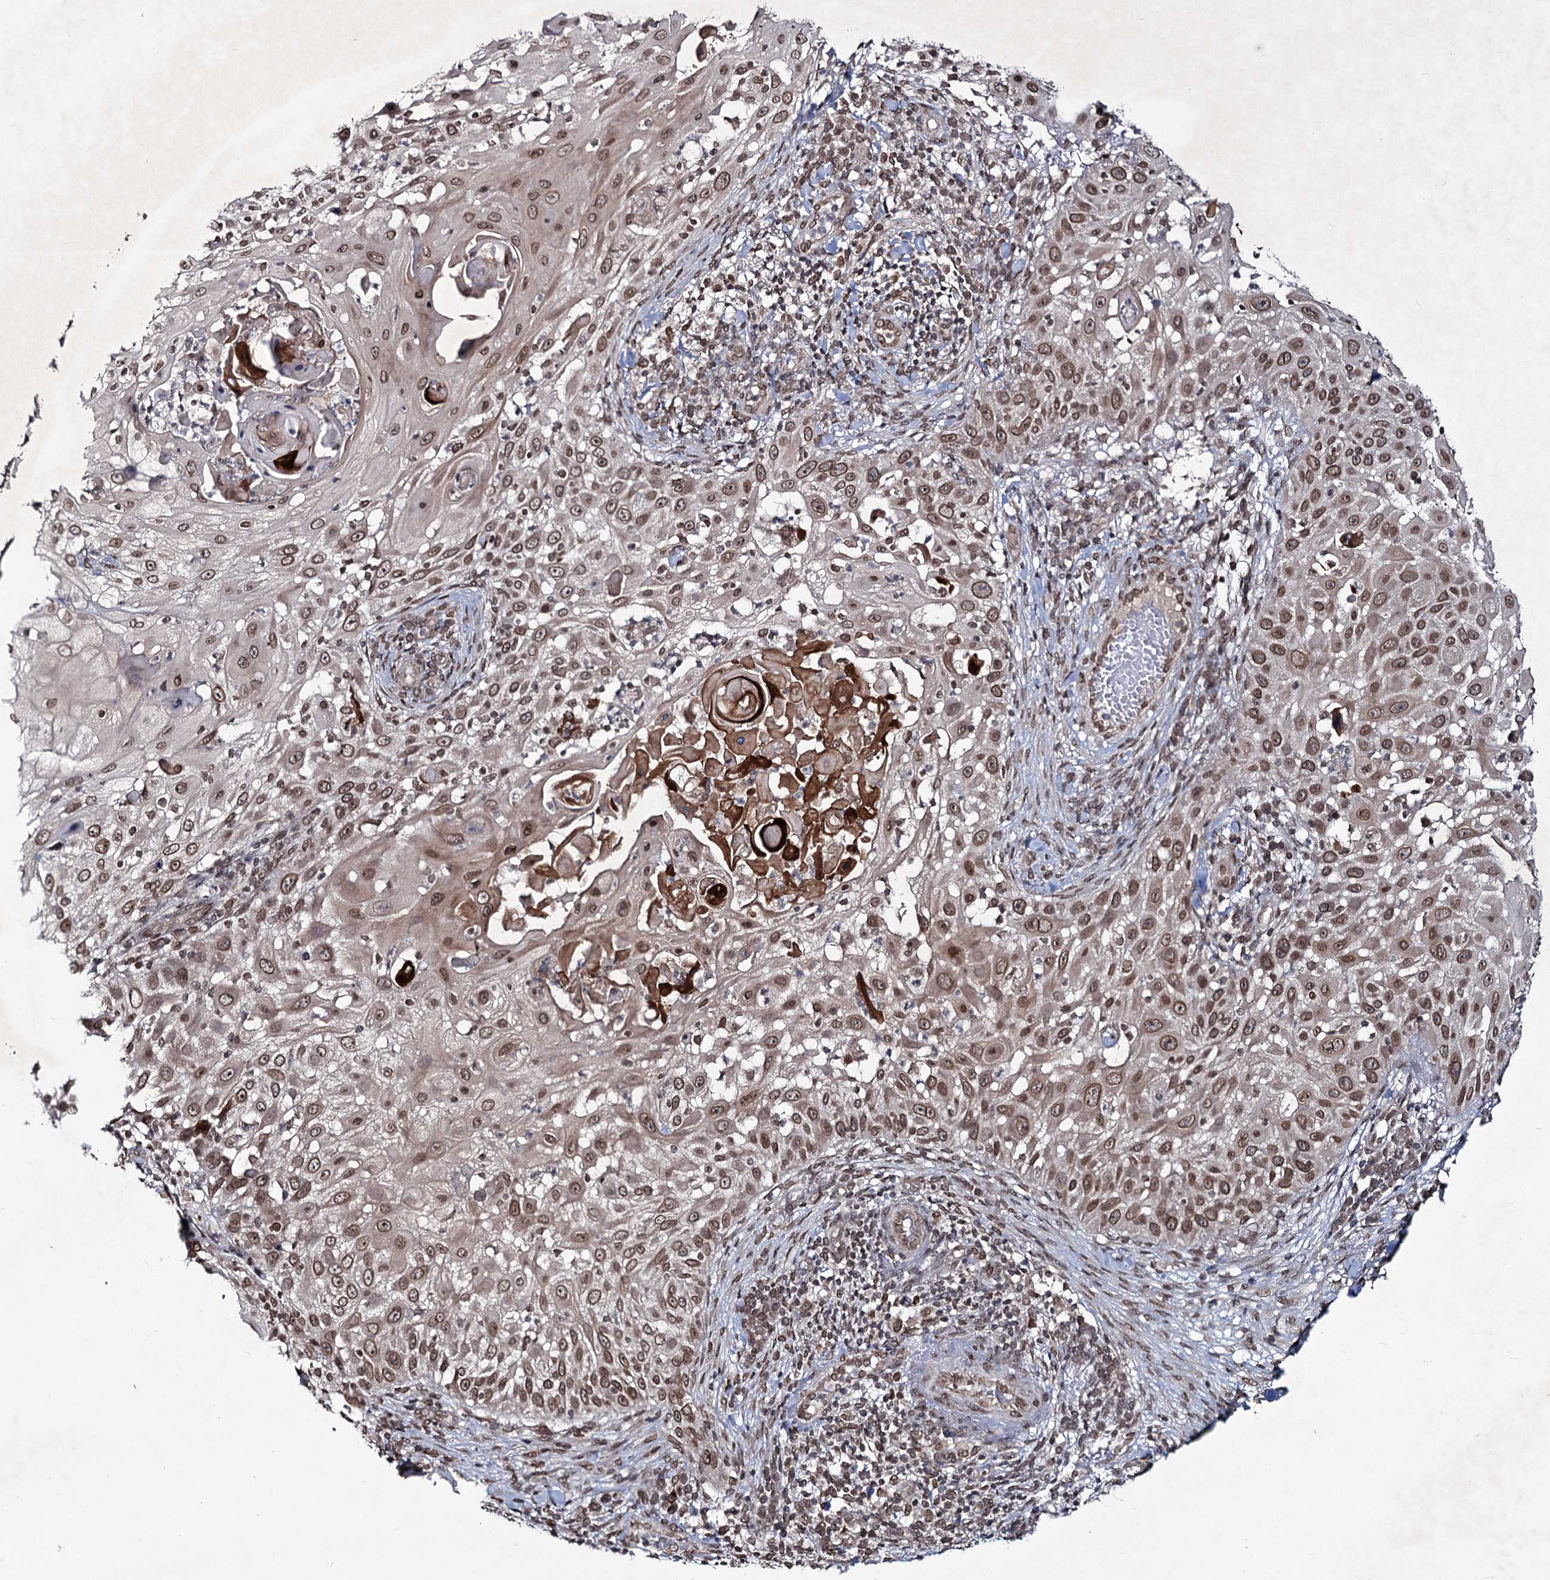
{"staining": {"intensity": "moderate", "quantity": ">75%", "location": "cytoplasmic/membranous,nuclear"}, "tissue": "skin cancer", "cell_type": "Tumor cells", "image_type": "cancer", "snomed": [{"axis": "morphology", "description": "Squamous cell carcinoma, NOS"}, {"axis": "topography", "description": "Skin"}], "caption": "Protein staining demonstrates moderate cytoplasmic/membranous and nuclear staining in about >75% of tumor cells in squamous cell carcinoma (skin).", "gene": "RNF6", "patient": {"sex": "female", "age": 44}}